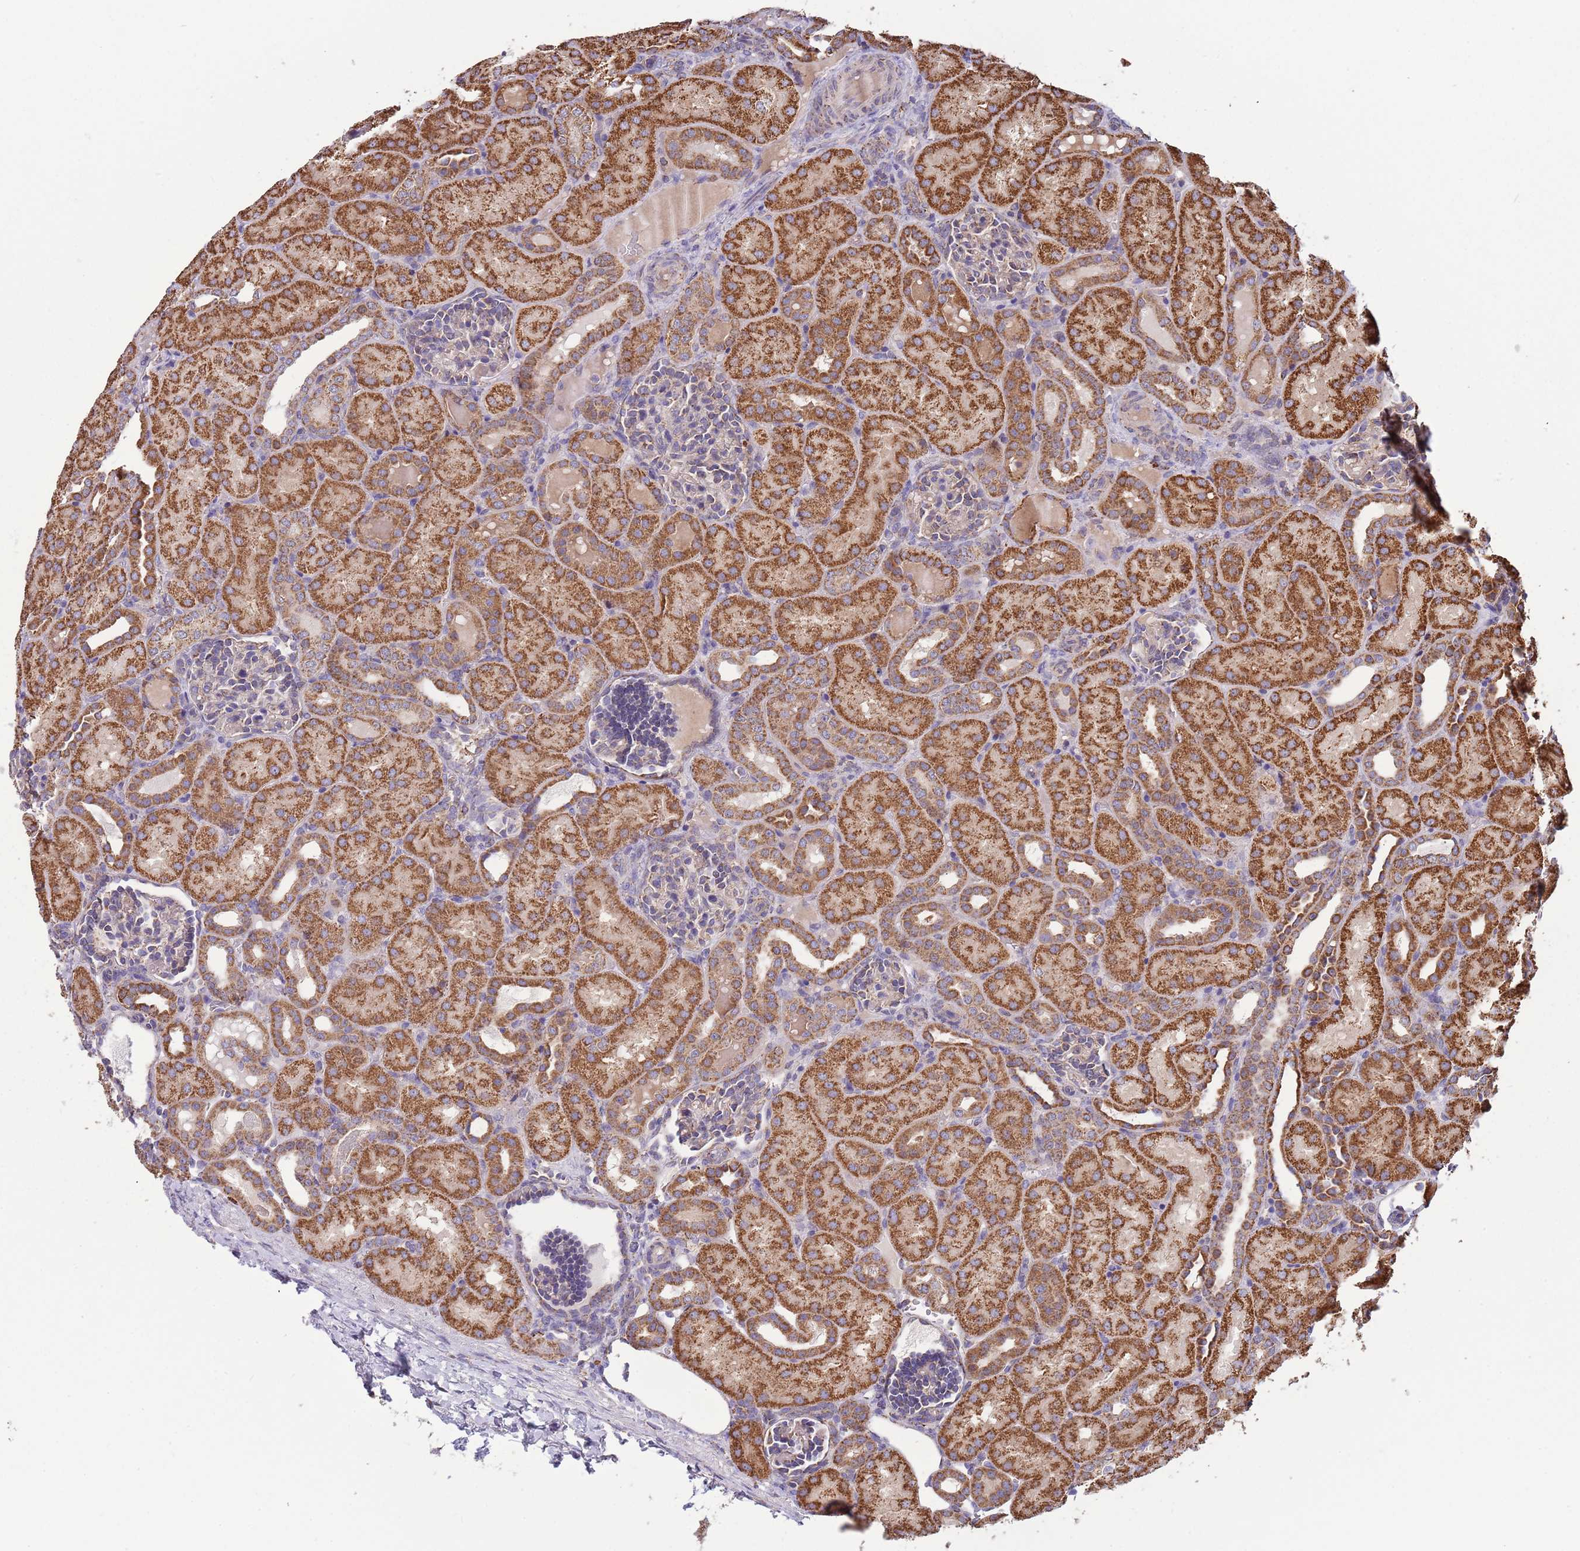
{"staining": {"intensity": "weak", "quantity": "25%-75%", "location": "cytoplasmic/membranous"}, "tissue": "kidney", "cell_type": "Cells in glomeruli", "image_type": "normal", "snomed": [{"axis": "morphology", "description": "Normal tissue, NOS"}, {"axis": "topography", "description": "Kidney"}], "caption": "Protein staining shows weak cytoplasmic/membranous positivity in about 25%-75% of cells in glomeruli in unremarkable kidney. (IHC, brightfield microscopy, high magnification).", "gene": "VPS16", "patient": {"sex": "male", "age": 1}}